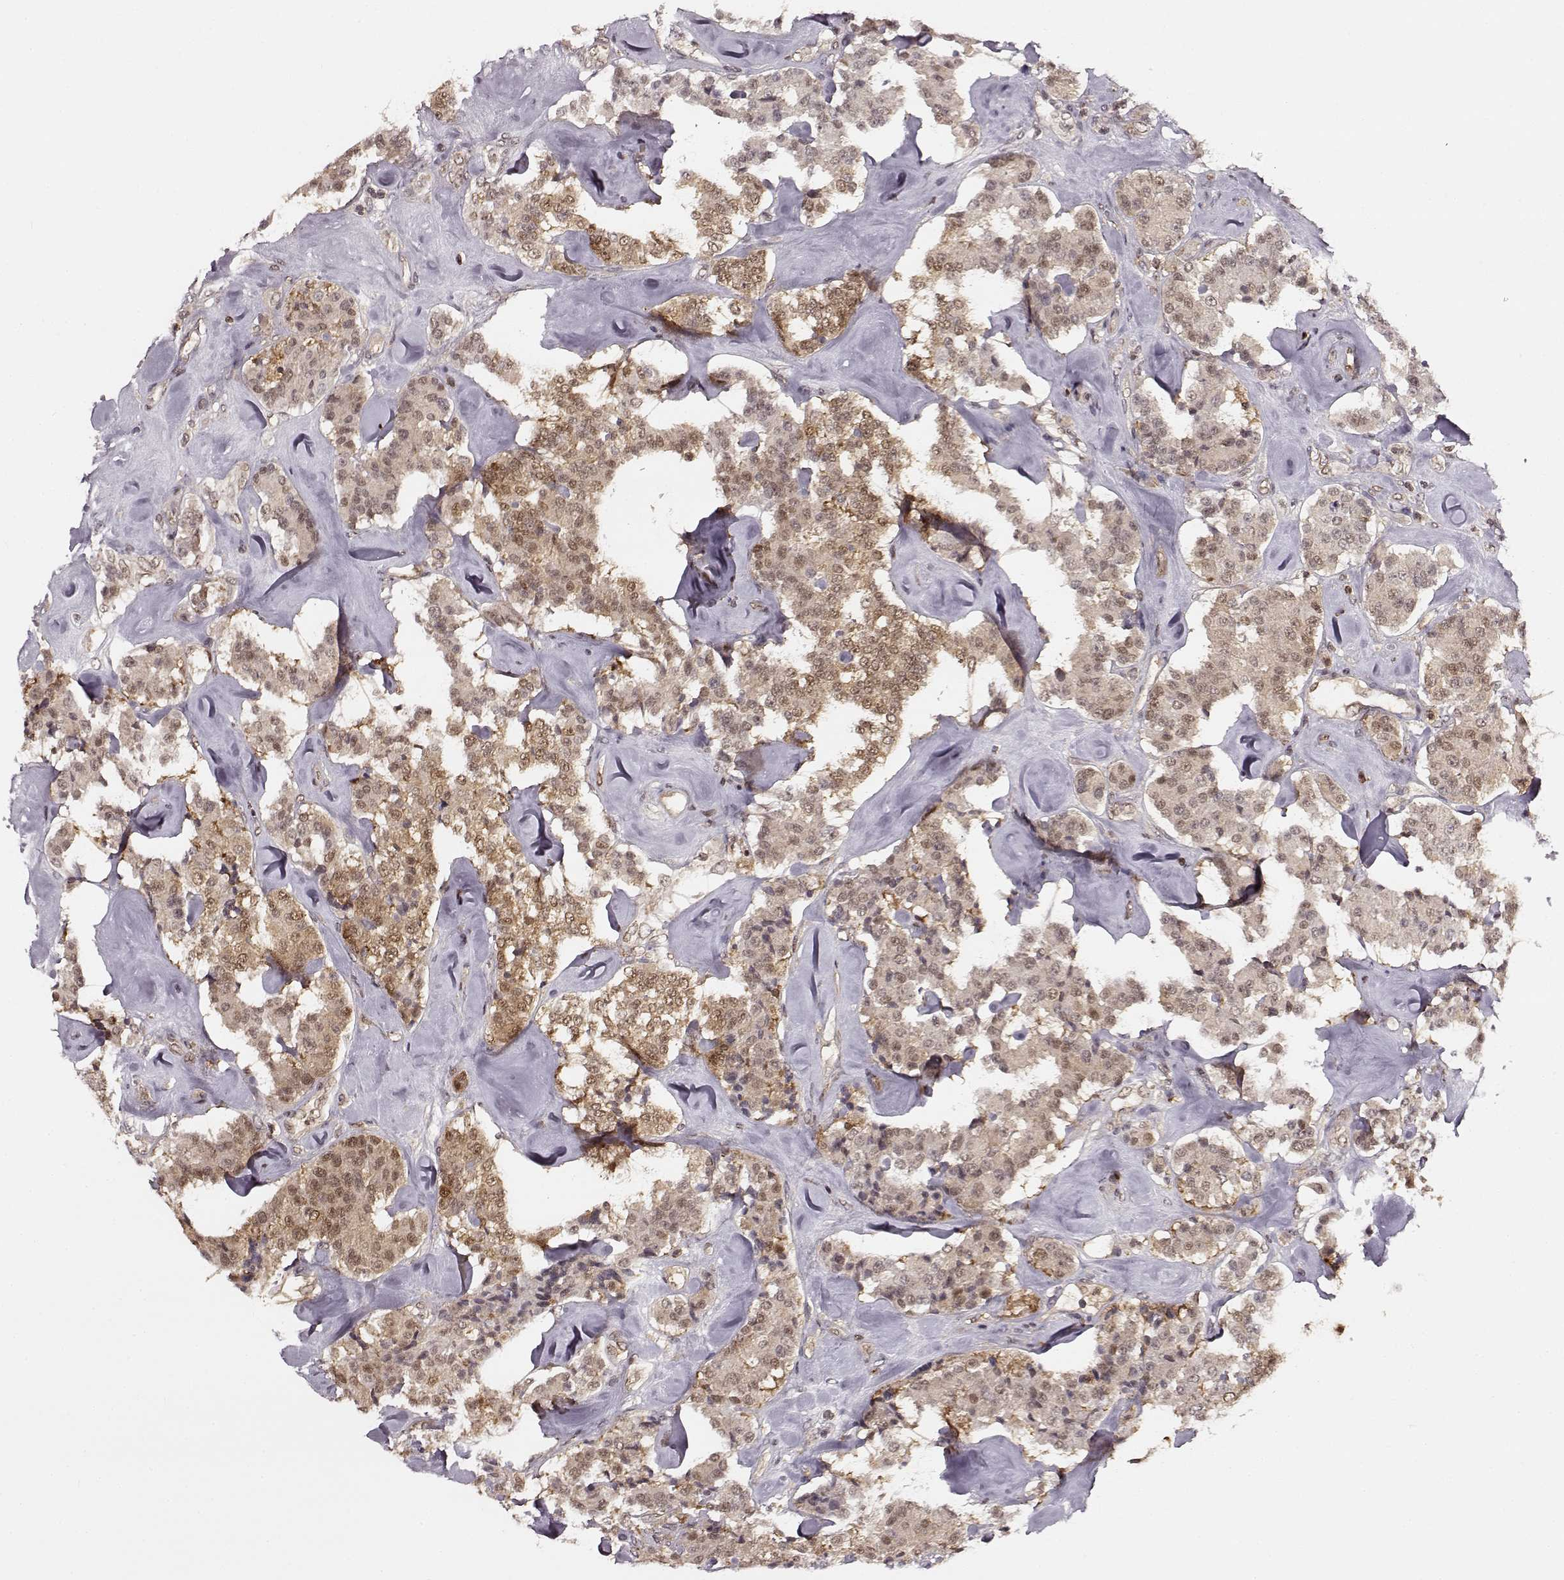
{"staining": {"intensity": "weak", "quantity": ">75%", "location": "cytoplasmic/membranous"}, "tissue": "carcinoid", "cell_type": "Tumor cells", "image_type": "cancer", "snomed": [{"axis": "morphology", "description": "Carcinoid, malignant, NOS"}, {"axis": "topography", "description": "Pancreas"}], "caption": "This is a micrograph of immunohistochemistry staining of malignant carcinoid, which shows weak positivity in the cytoplasmic/membranous of tumor cells.", "gene": "MFSD1", "patient": {"sex": "male", "age": 41}}